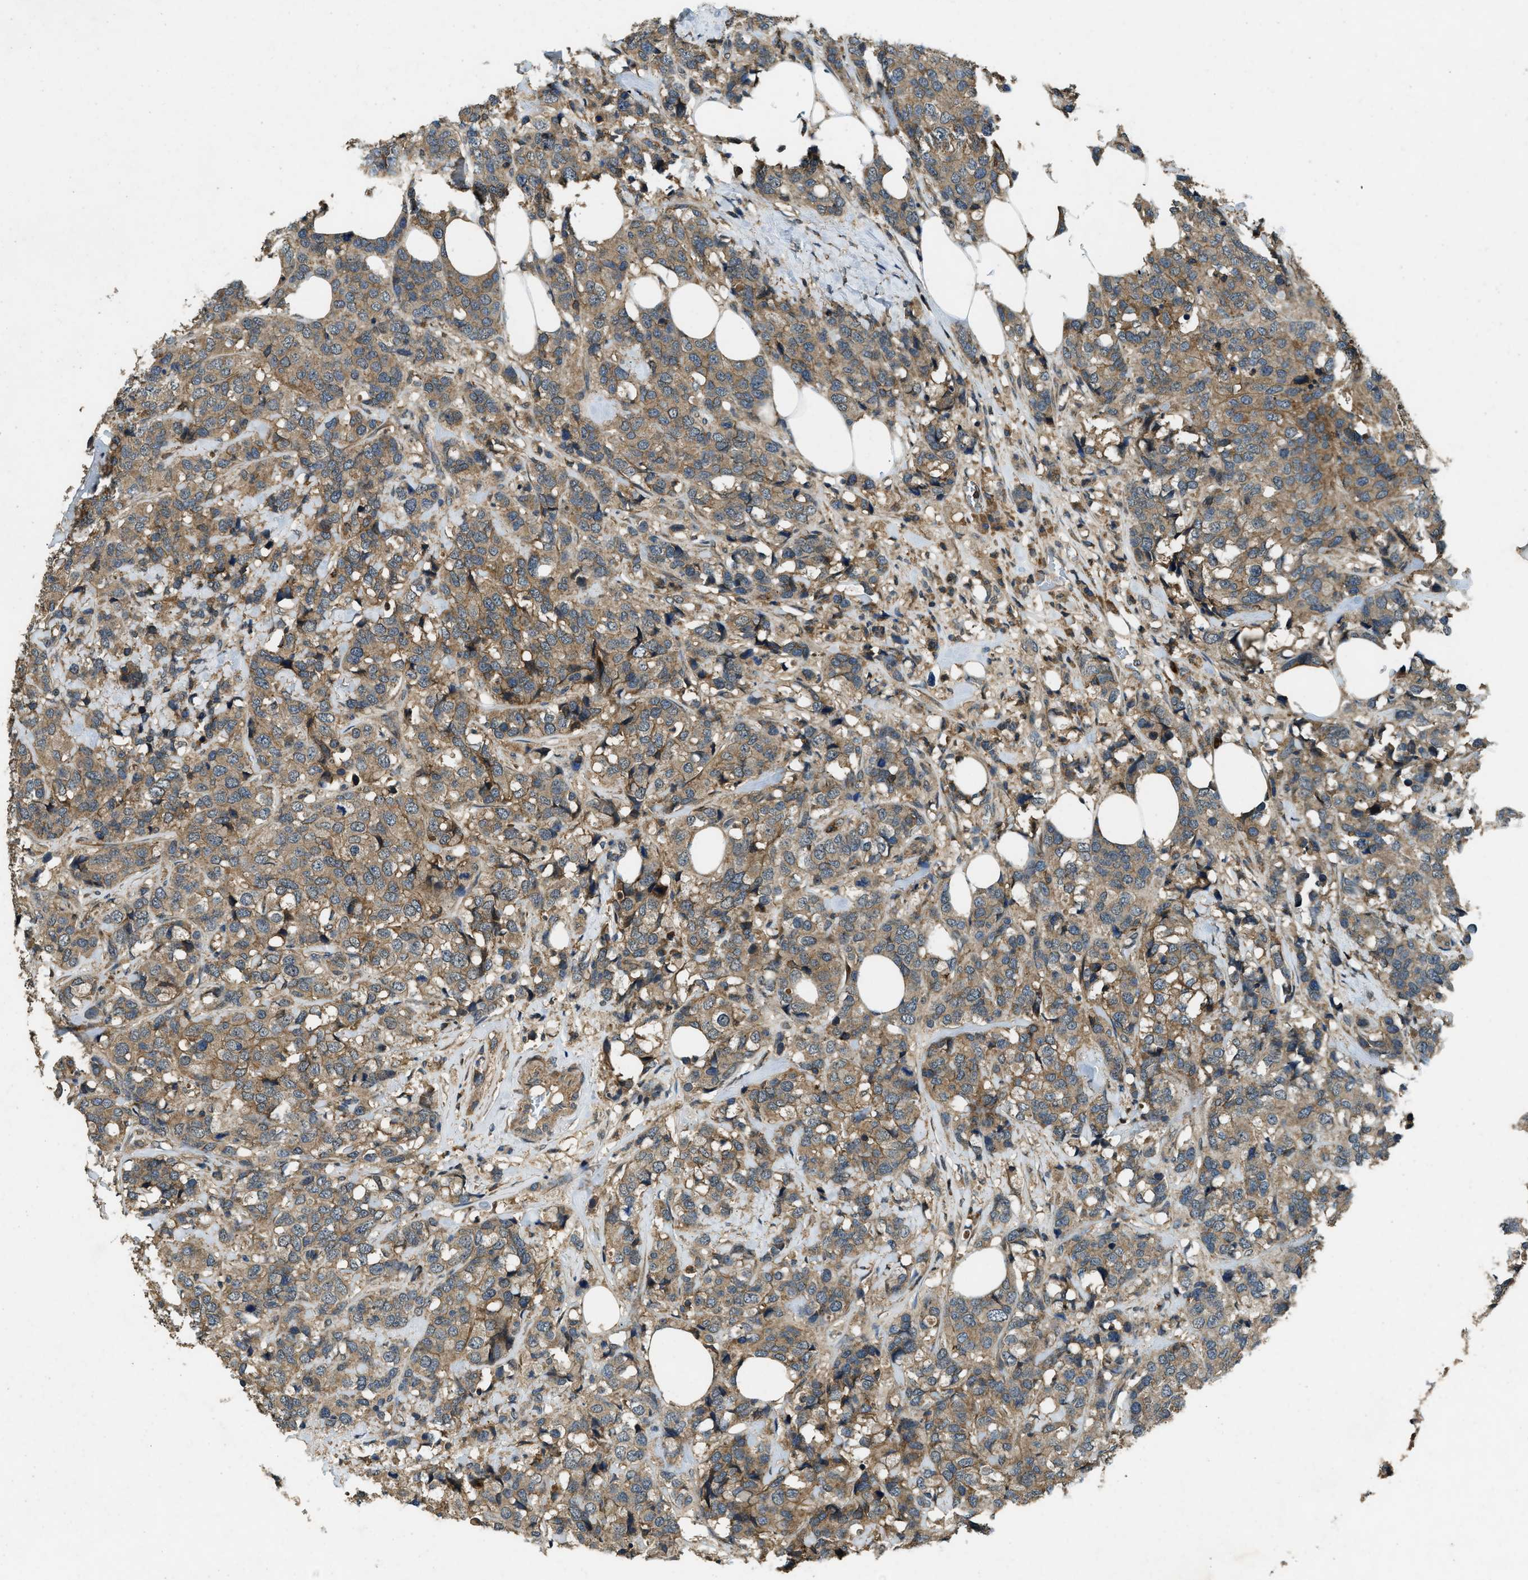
{"staining": {"intensity": "moderate", "quantity": ">75%", "location": "cytoplasmic/membranous"}, "tissue": "breast cancer", "cell_type": "Tumor cells", "image_type": "cancer", "snomed": [{"axis": "morphology", "description": "Lobular carcinoma"}, {"axis": "topography", "description": "Breast"}], "caption": "This is a histology image of immunohistochemistry staining of breast lobular carcinoma, which shows moderate expression in the cytoplasmic/membranous of tumor cells.", "gene": "ATP8B1", "patient": {"sex": "female", "age": 59}}